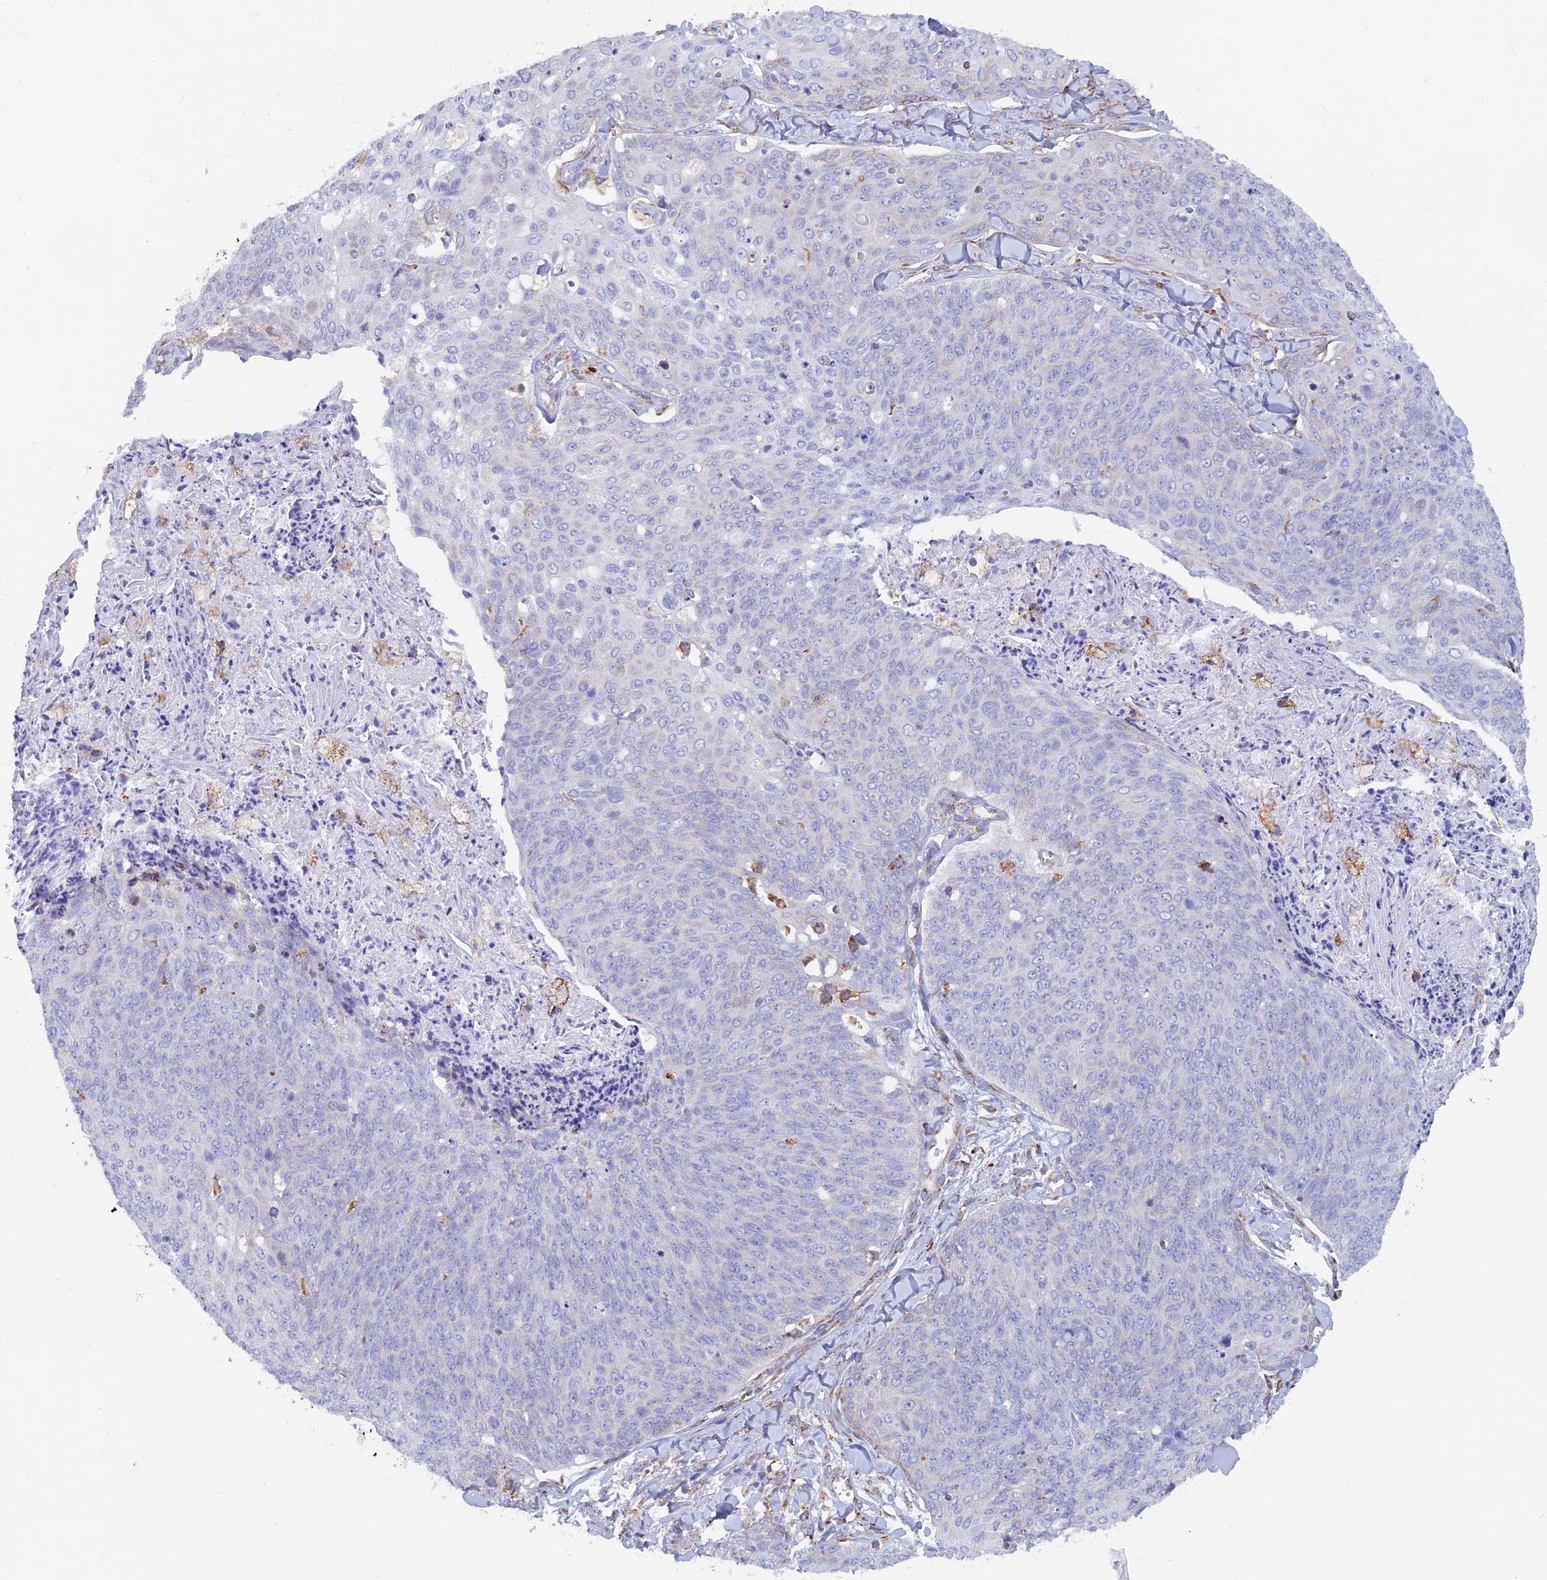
{"staining": {"intensity": "negative", "quantity": "none", "location": "none"}, "tissue": "skin cancer", "cell_type": "Tumor cells", "image_type": "cancer", "snomed": [{"axis": "morphology", "description": "Squamous cell carcinoma, NOS"}, {"axis": "topography", "description": "Skin"}, {"axis": "topography", "description": "Vulva"}], "caption": "This image is of squamous cell carcinoma (skin) stained with immunohistochemistry to label a protein in brown with the nuclei are counter-stained blue. There is no staining in tumor cells.", "gene": "WDR35", "patient": {"sex": "female", "age": 85}}